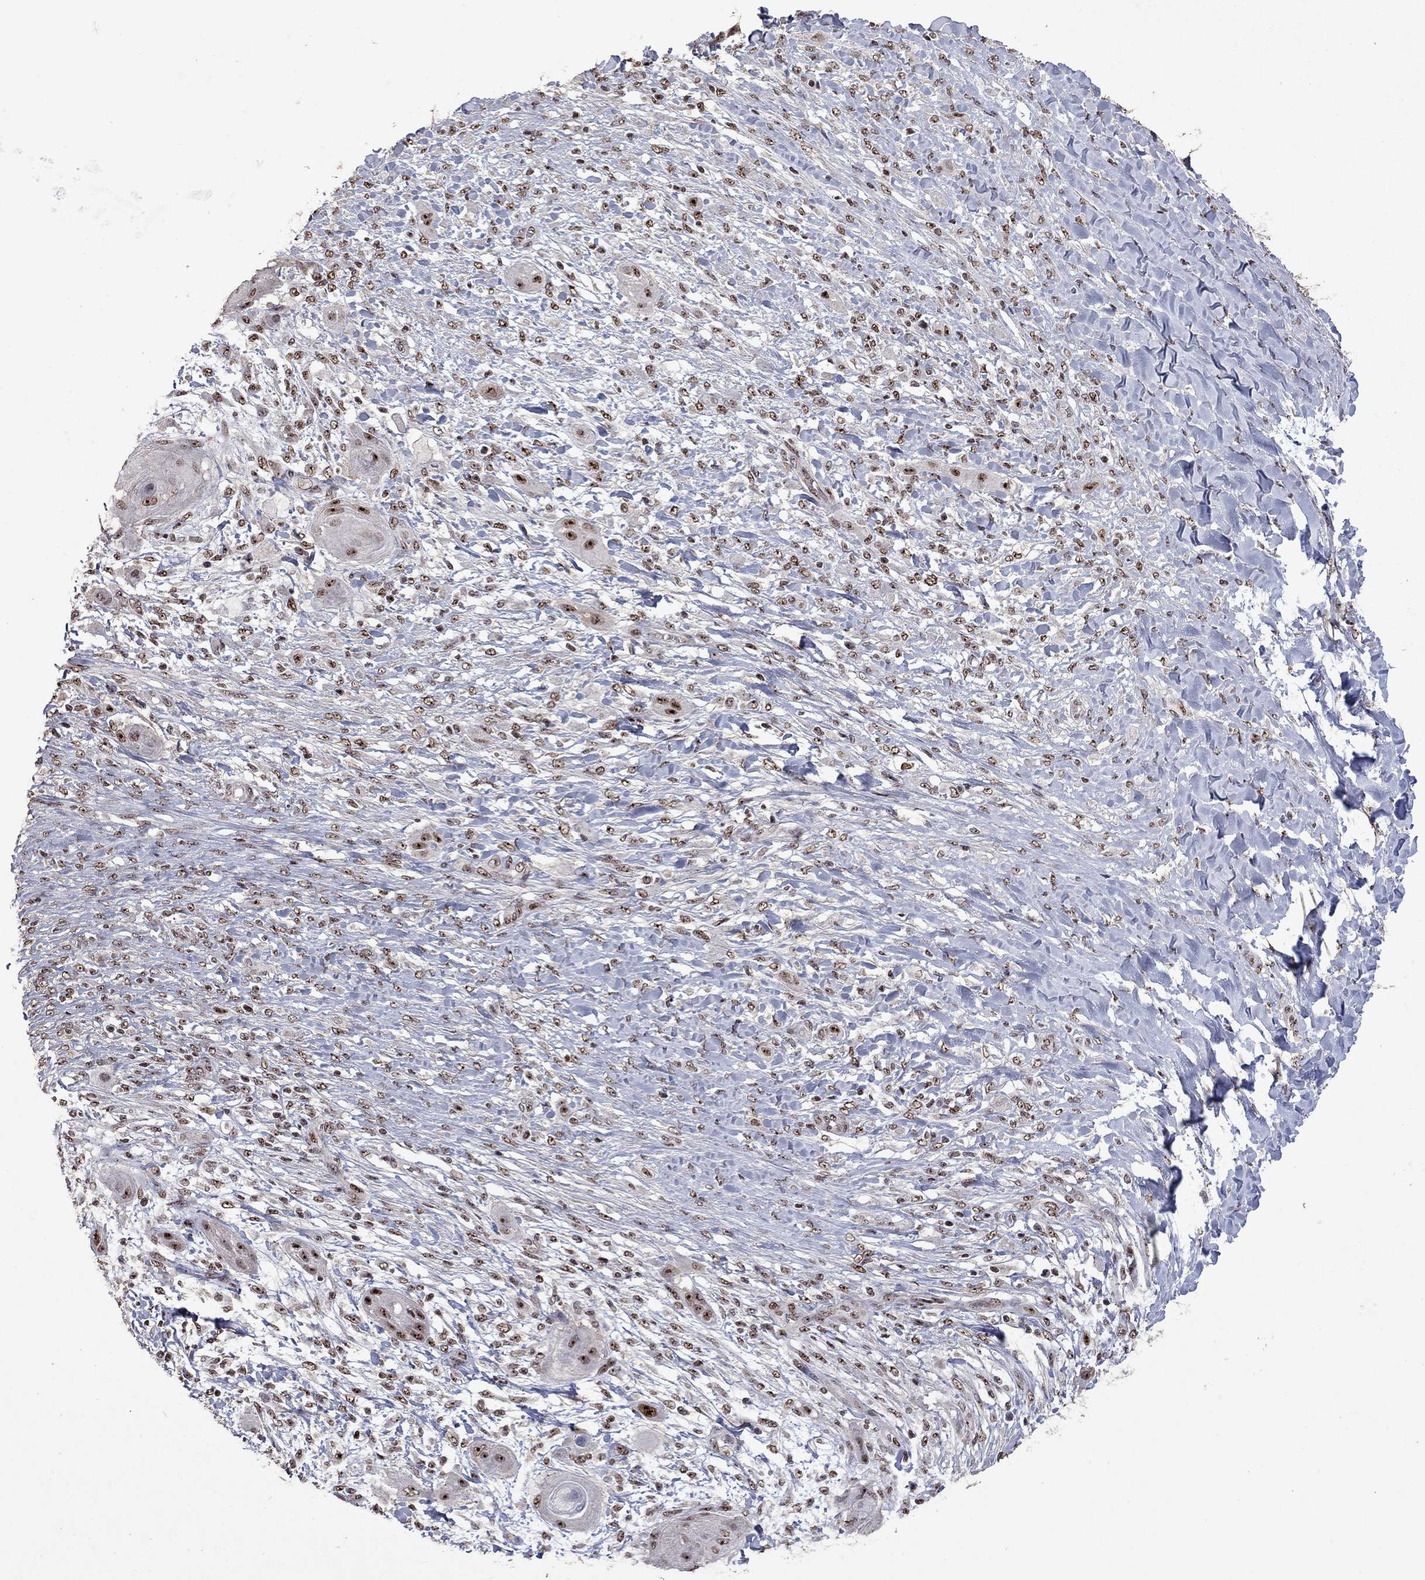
{"staining": {"intensity": "moderate", "quantity": ">75%", "location": "nuclear"}, "tissue": "skin cancer", "cell_type": "Tumor cells", "image_type": "cancer", "snomed": [{"axis": "morphology", "description": "Squamous cell carcinoma, NOS"}, {"axis": "topography", "description": "Skin"}], "caption": "Squamous cell carcinoma (skin) stained for a protein (brown) demonstrates moderate nuclear positive expression in about >75% of tumor cells.", "gene": "SPOUT1", "patient": {"sex": "male", "age": 62}}